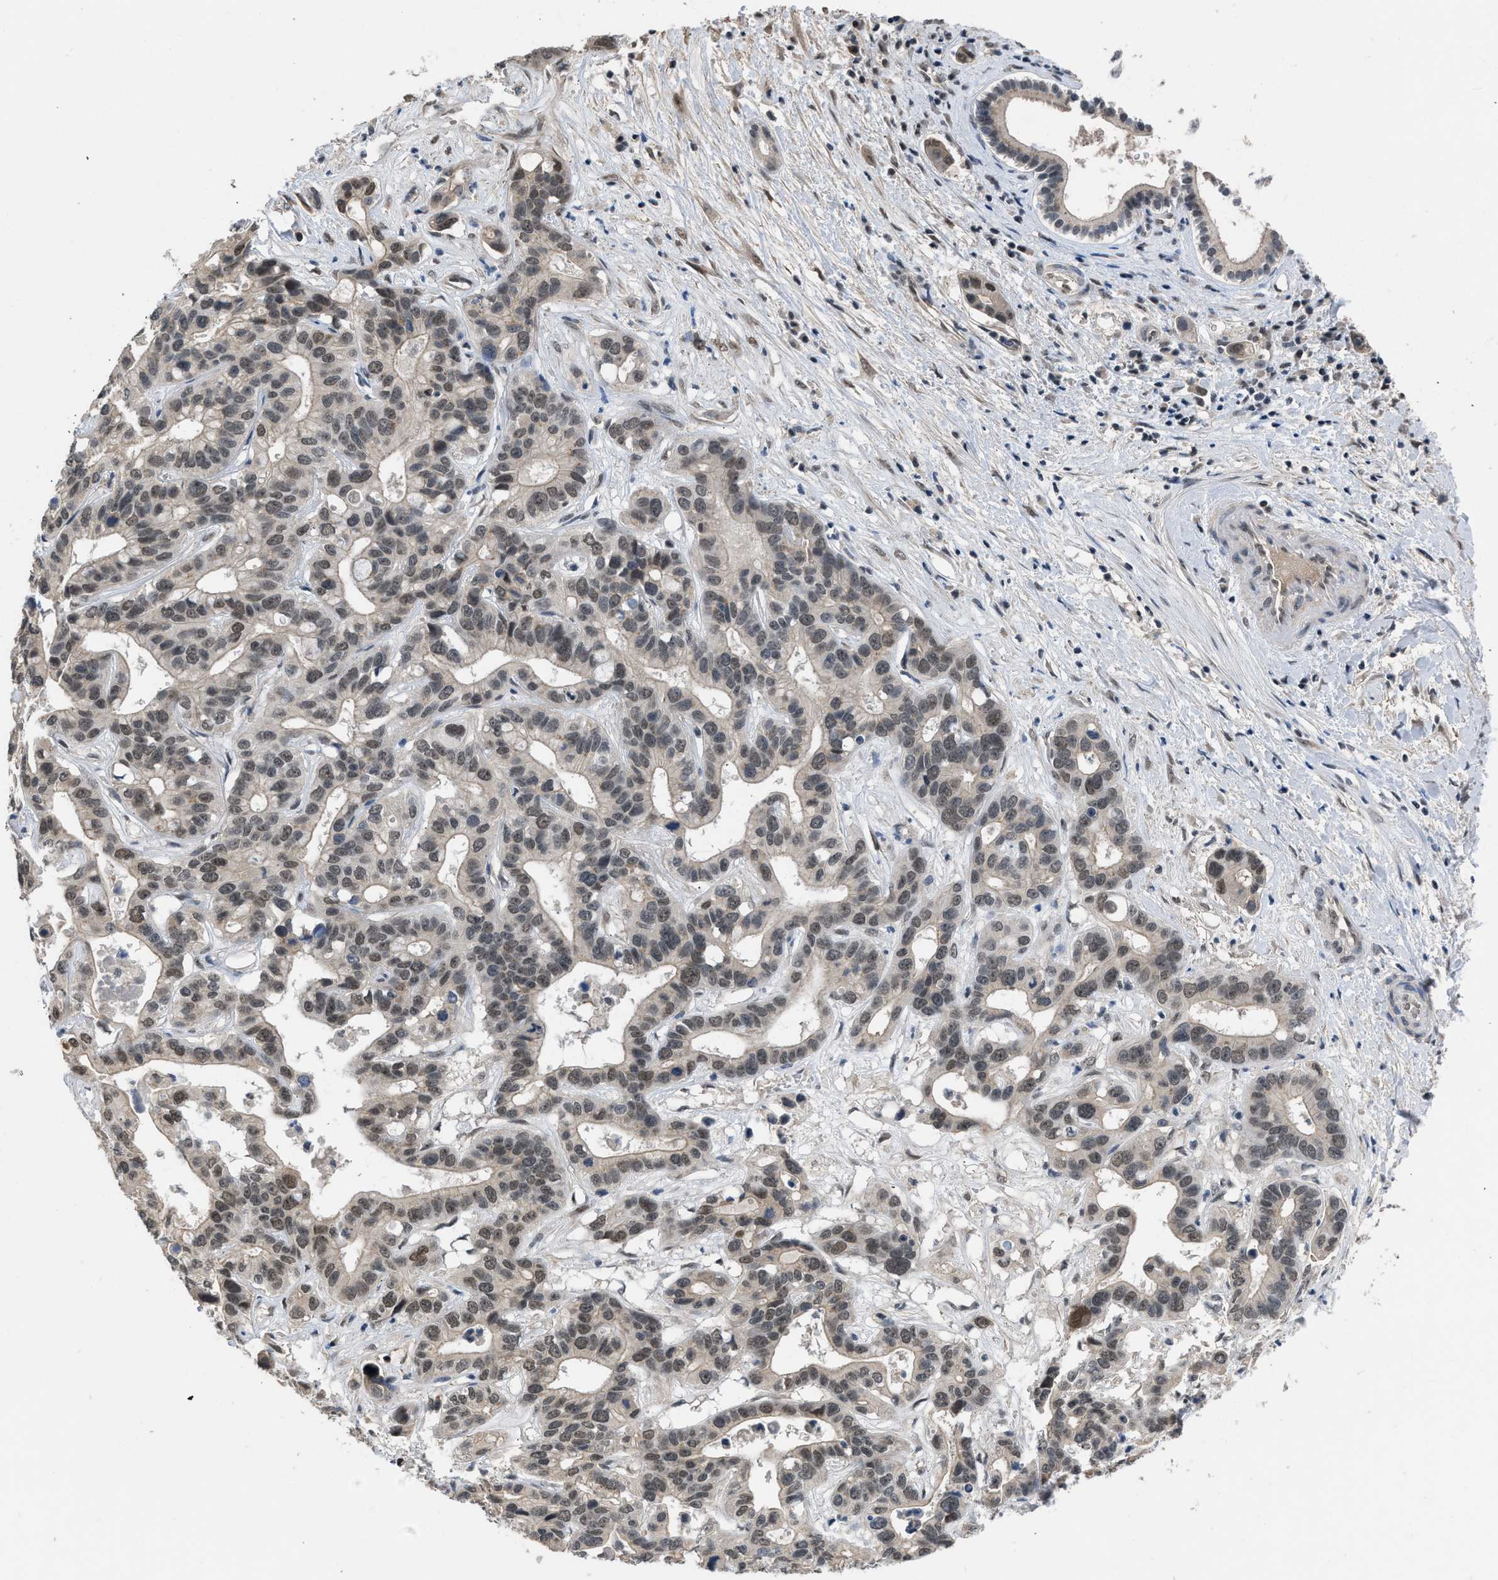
{"staining": {"intensity": "moderate", "quantity": ">75%", "location": "nuclear"}, "tissue": "liver cancer", "cell_type": "Tumor cells", "image_type": "cancer", "snomed": [{"axis": "morphology", "description": "Cholangiocarcinoma"}, {"axis": "topography", "description": "Liver"}], "caption": "Protein expression analysis of liver cancer demonstrates moderate nuclear staining in about >75% of tumor cells. (brown staining indicates protein expression, while blue staining denotes nuclei).", "gene": "TERF2IP", "patient": {"sex": "female", "age": 65}}